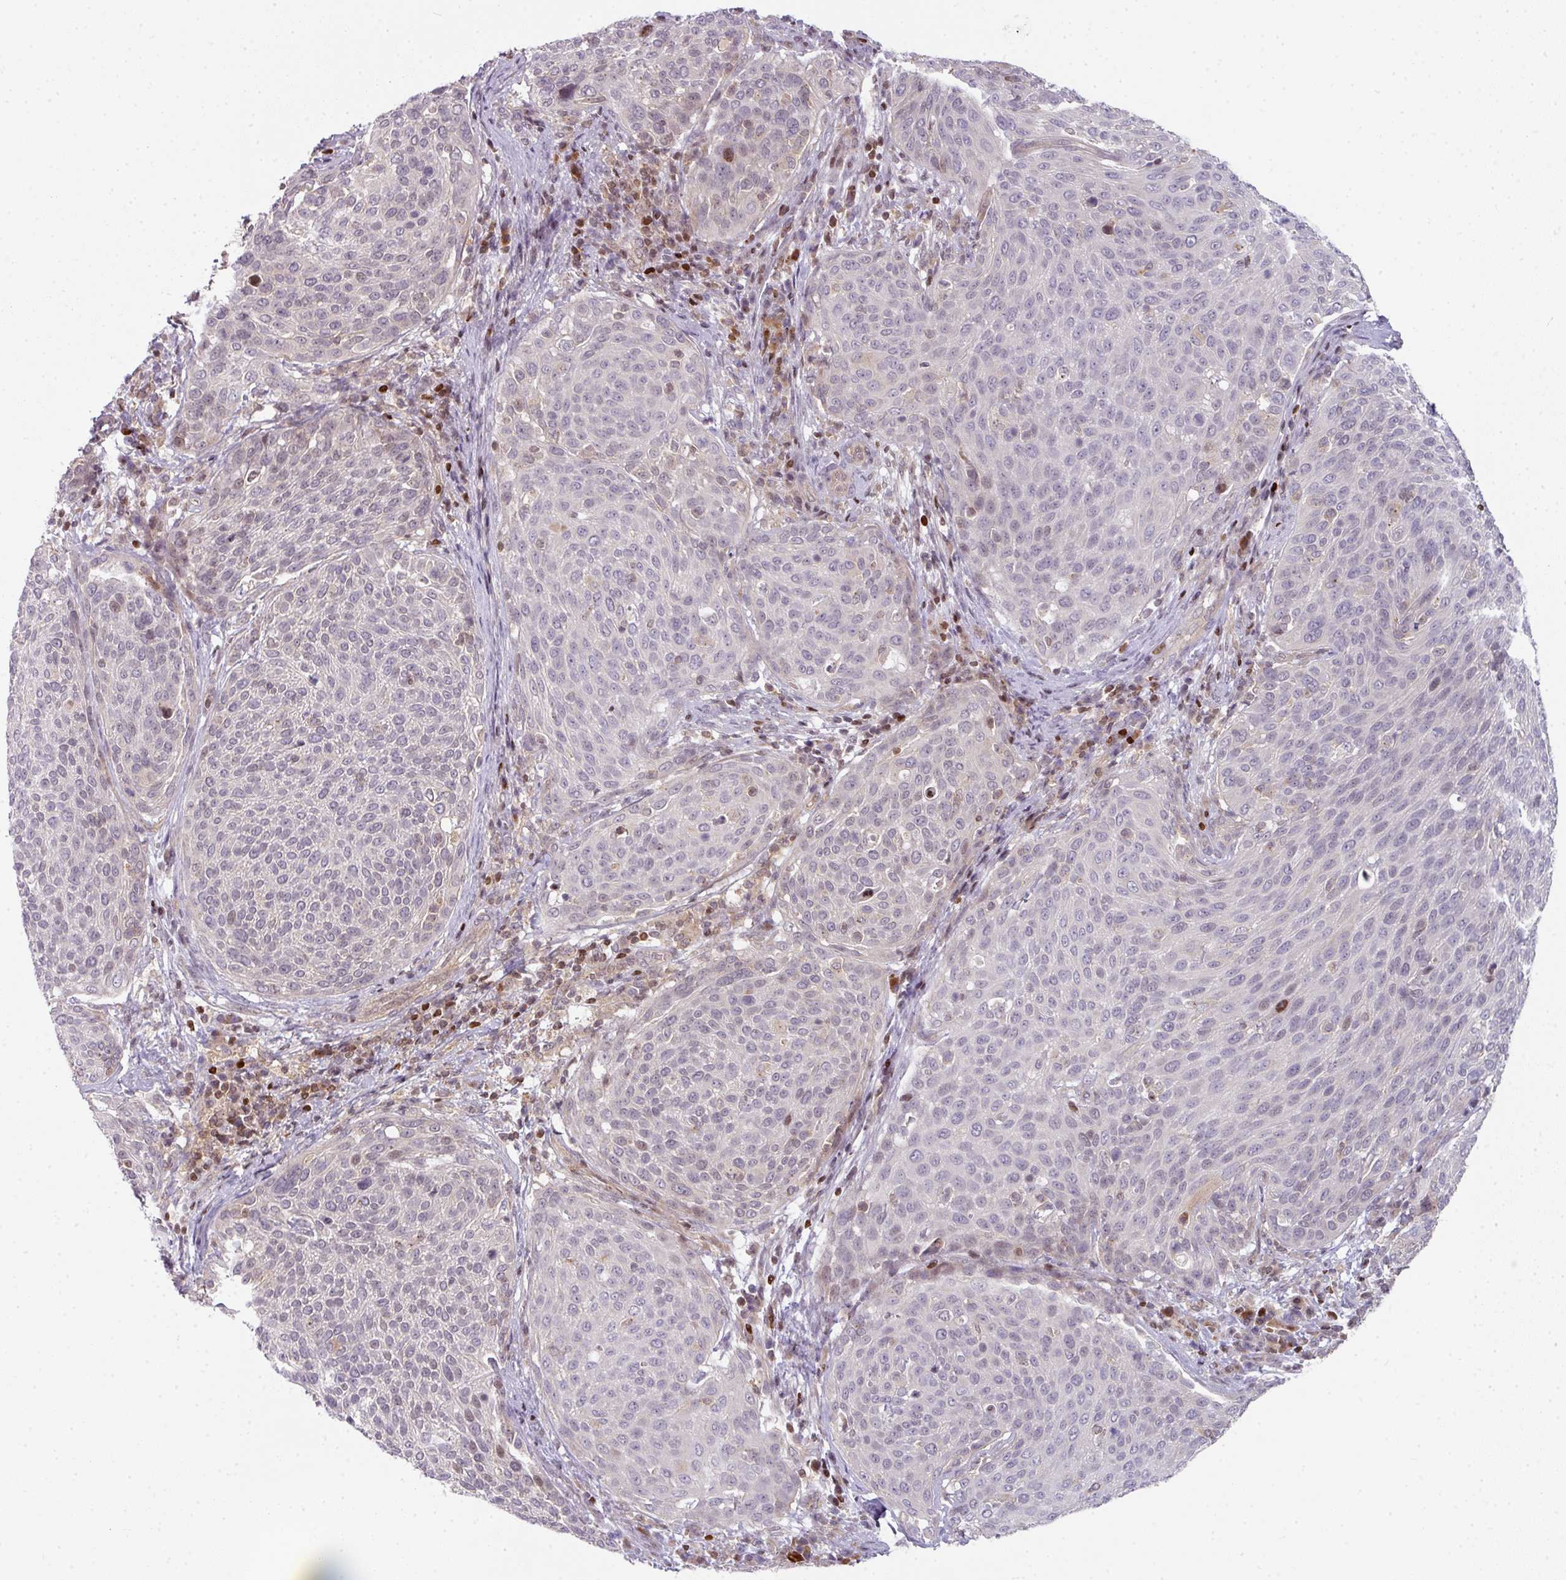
{"staining": {"intensity": "weak", "quantity": "<25%", "location": "nuclear"}, "tissue": "cervical cancer", "cell_type": "Tumor cells", "image_type": "cancer", "snomed": [{"axis": "morphology", "description": "Squamous cell carcinoma, NOS"}, {"axis": "topography", "description": "Cervix"}], "caption": "This is an immunohistochemistry (IHC) image of cervical squamous cell carcinoma. There is no staining in tumor cells.", "gene": "STAT5A", "patient": {"sex": "female", "age": 31}}